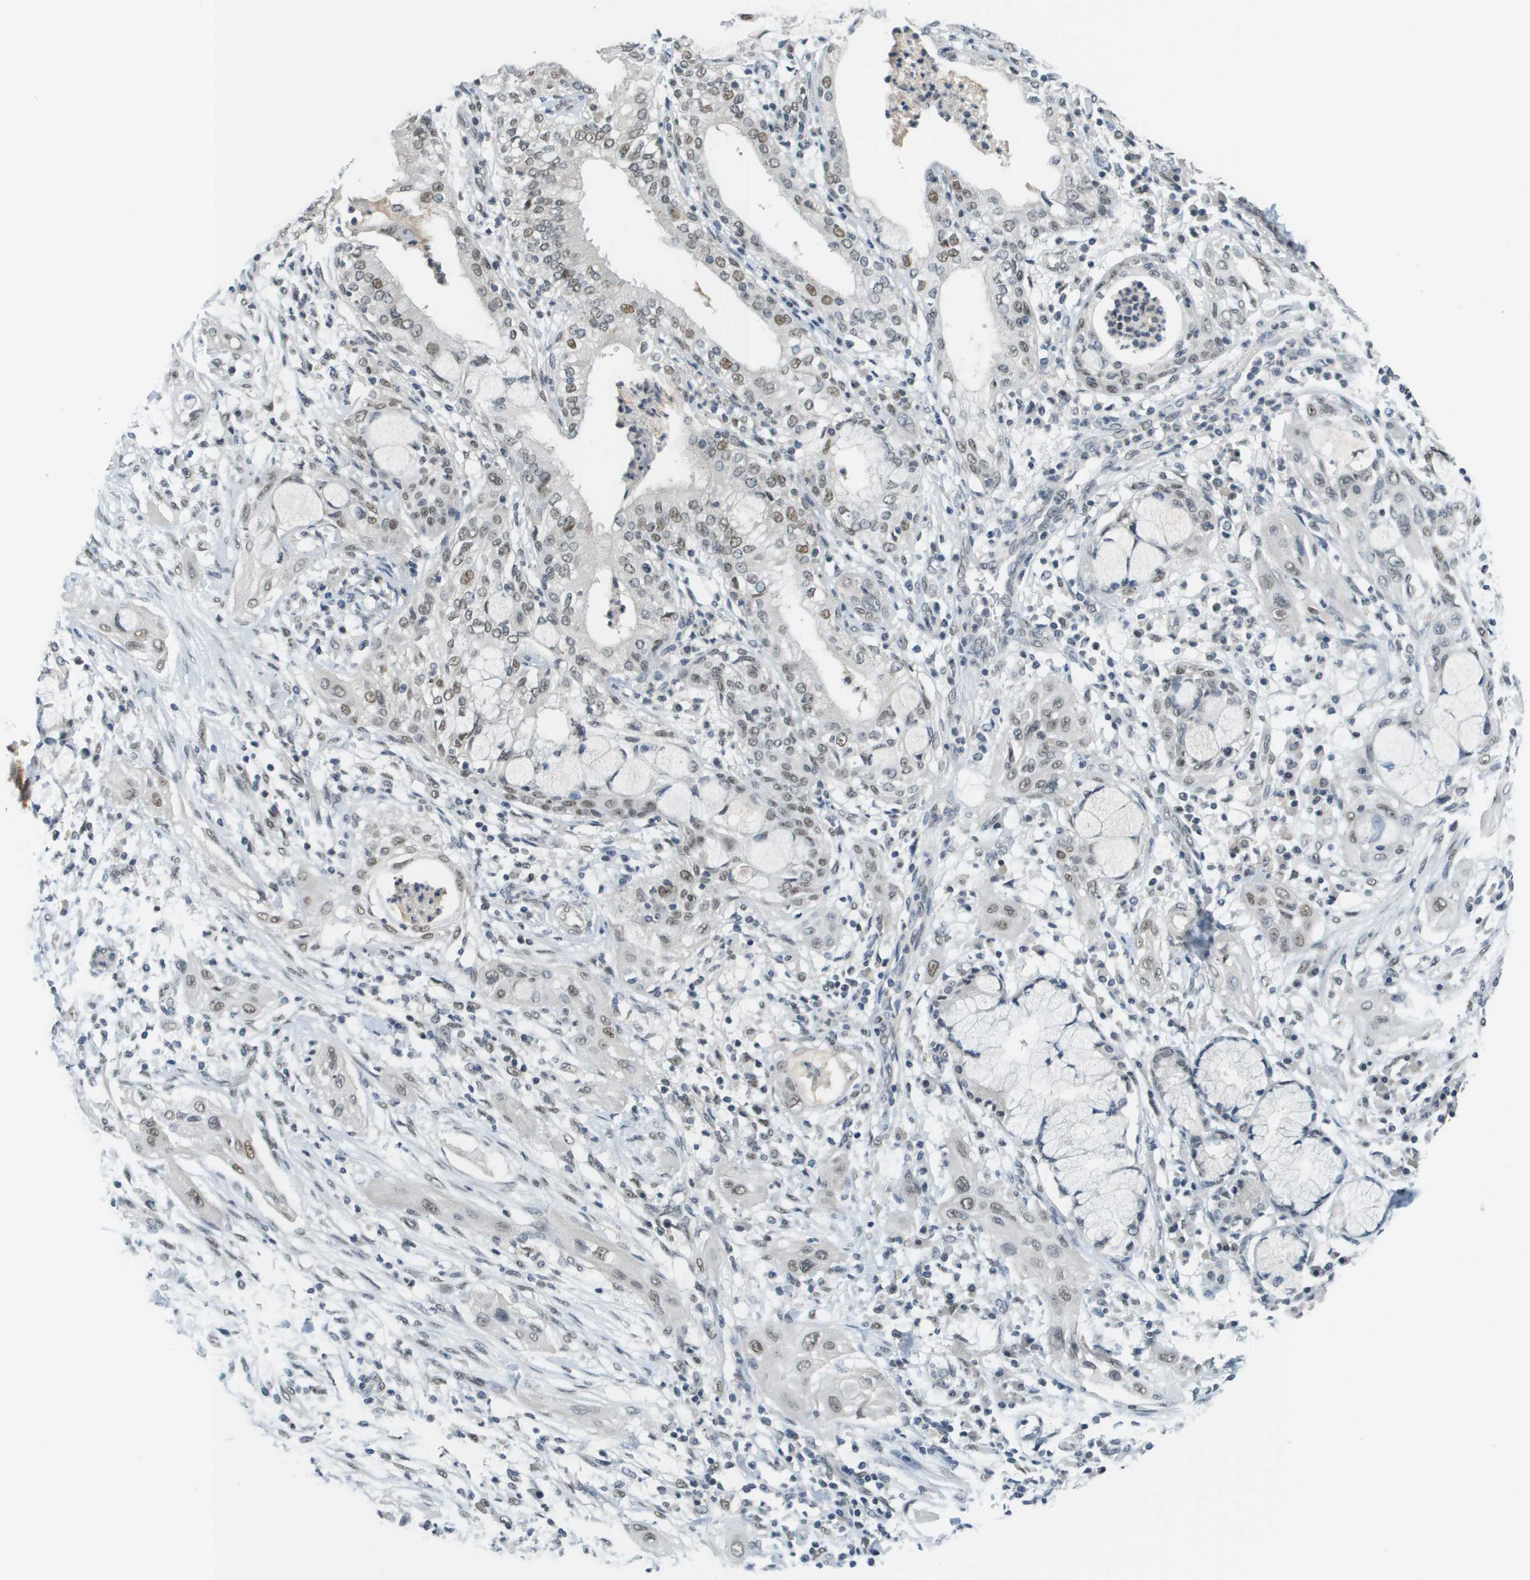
{"staining": {"intensity": "moderate", "quantity": "<25%", "location": "nuclear"}, "tissue": "lung cancer", "cell_type": "Tumor cells", "image_type": "cancer", "snomed": [{"axis": "morphology", "description": "Squamous cell carcinoma, NOS"}, {"axis": "topography", "description": "Lung"}], "caption": "Brown immunohistochemical staining in human lung cancer displays moderate nuclear staining in about <25% of tumor cells.", "gene": "CBX5", "patient": {"sex": "female", "age": 47}}